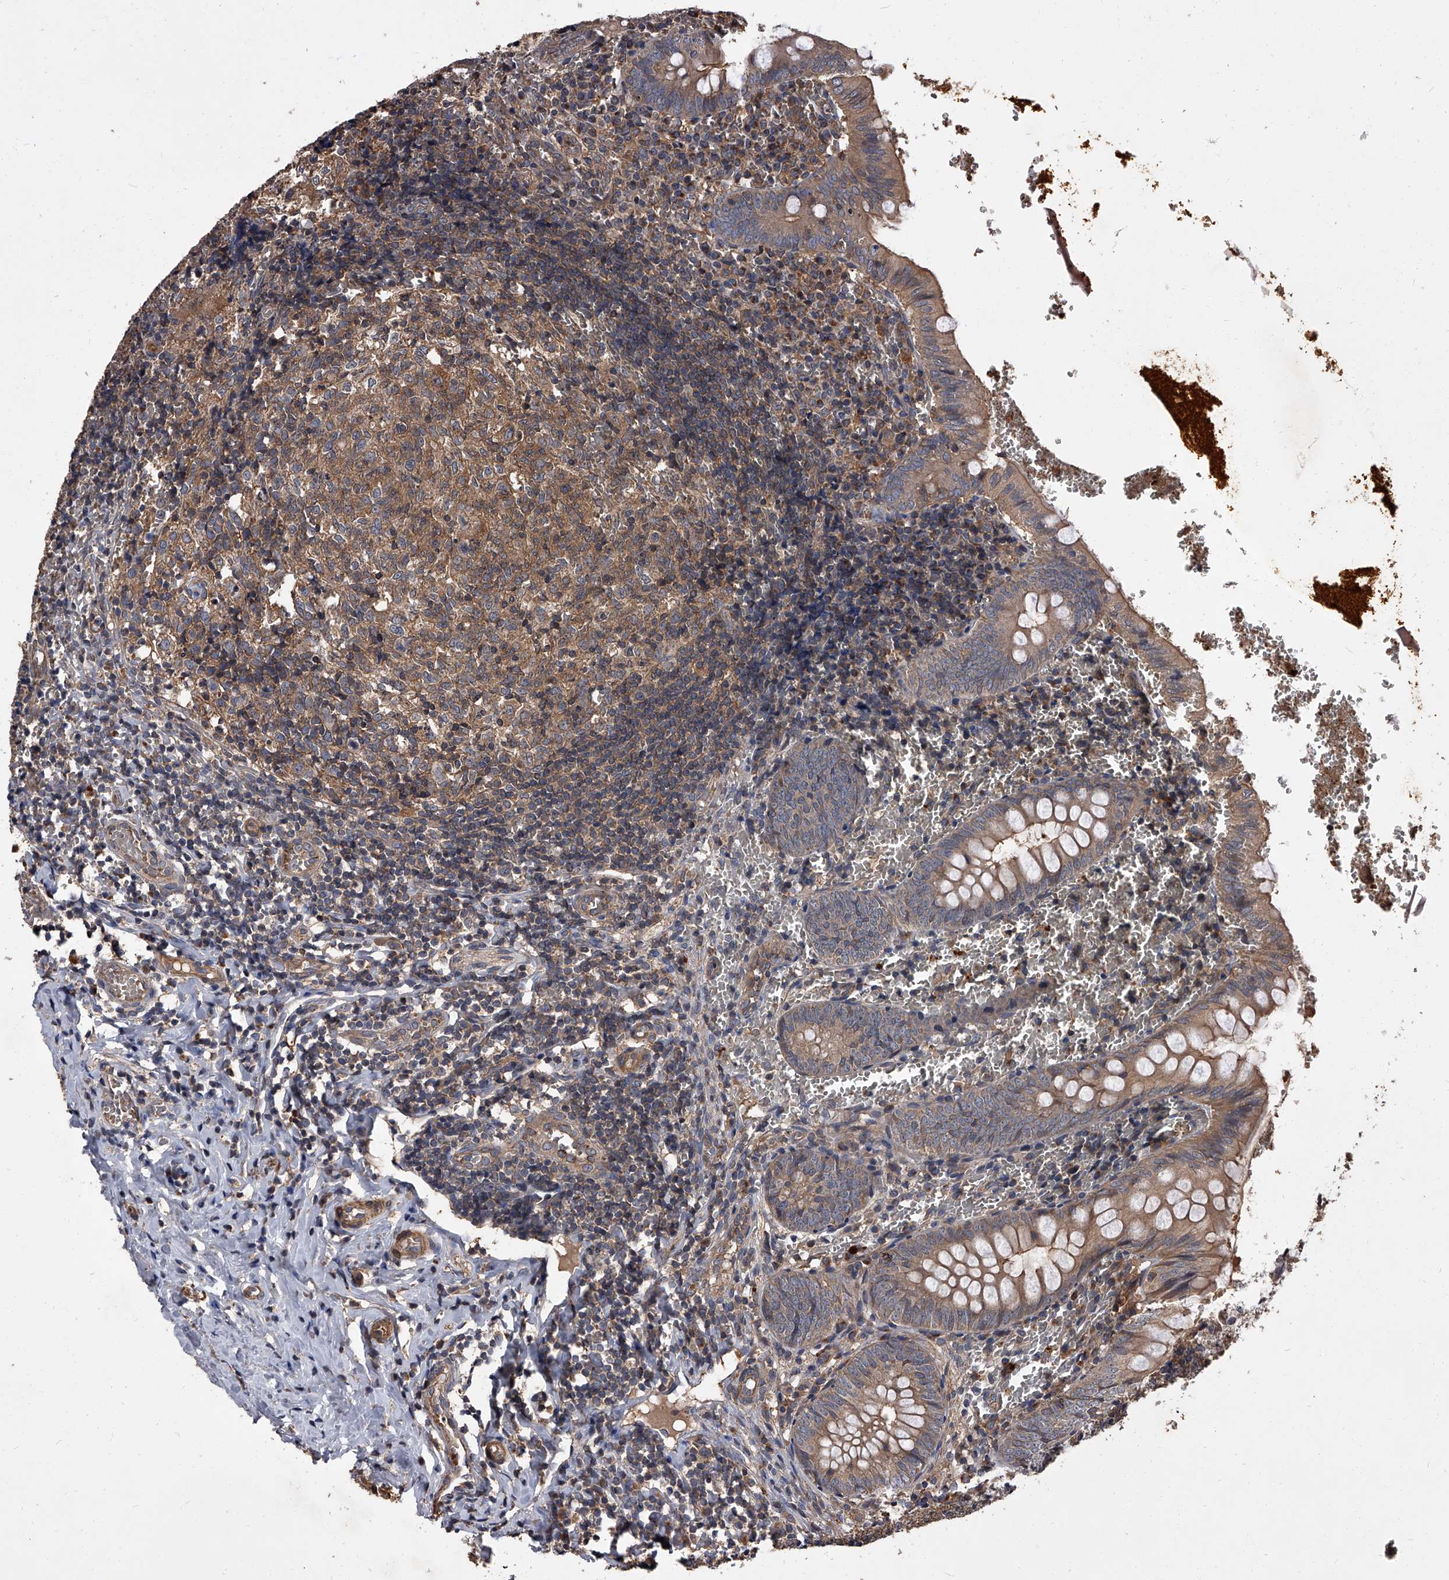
{"staining": {"intensity": "moderate", "quantity": ">75%", "location": "cytoplasmic/membranous"}, "tissue": "appendix", "cell_type": "Glandular cells", "image_type": "normal", "snomed": [{"axis": "morphology", "description": "Normal tissue, NOS"}, {"axis": "topography", "description": "Appendix"}], "caption": "Benign appendix was stained to show a protein in brown. There is medium levels of moderate cytoplasmic/membranous positivity in about >75% of glandular cells. The staining is performed using DAB (3,3'-diaminobenzidine) brown chromogen to label protein expression. The nuclei are counter-stained blue using hematoxylin.", "gene": "STK36", "patient": {"sex": "male", "age": 8}}